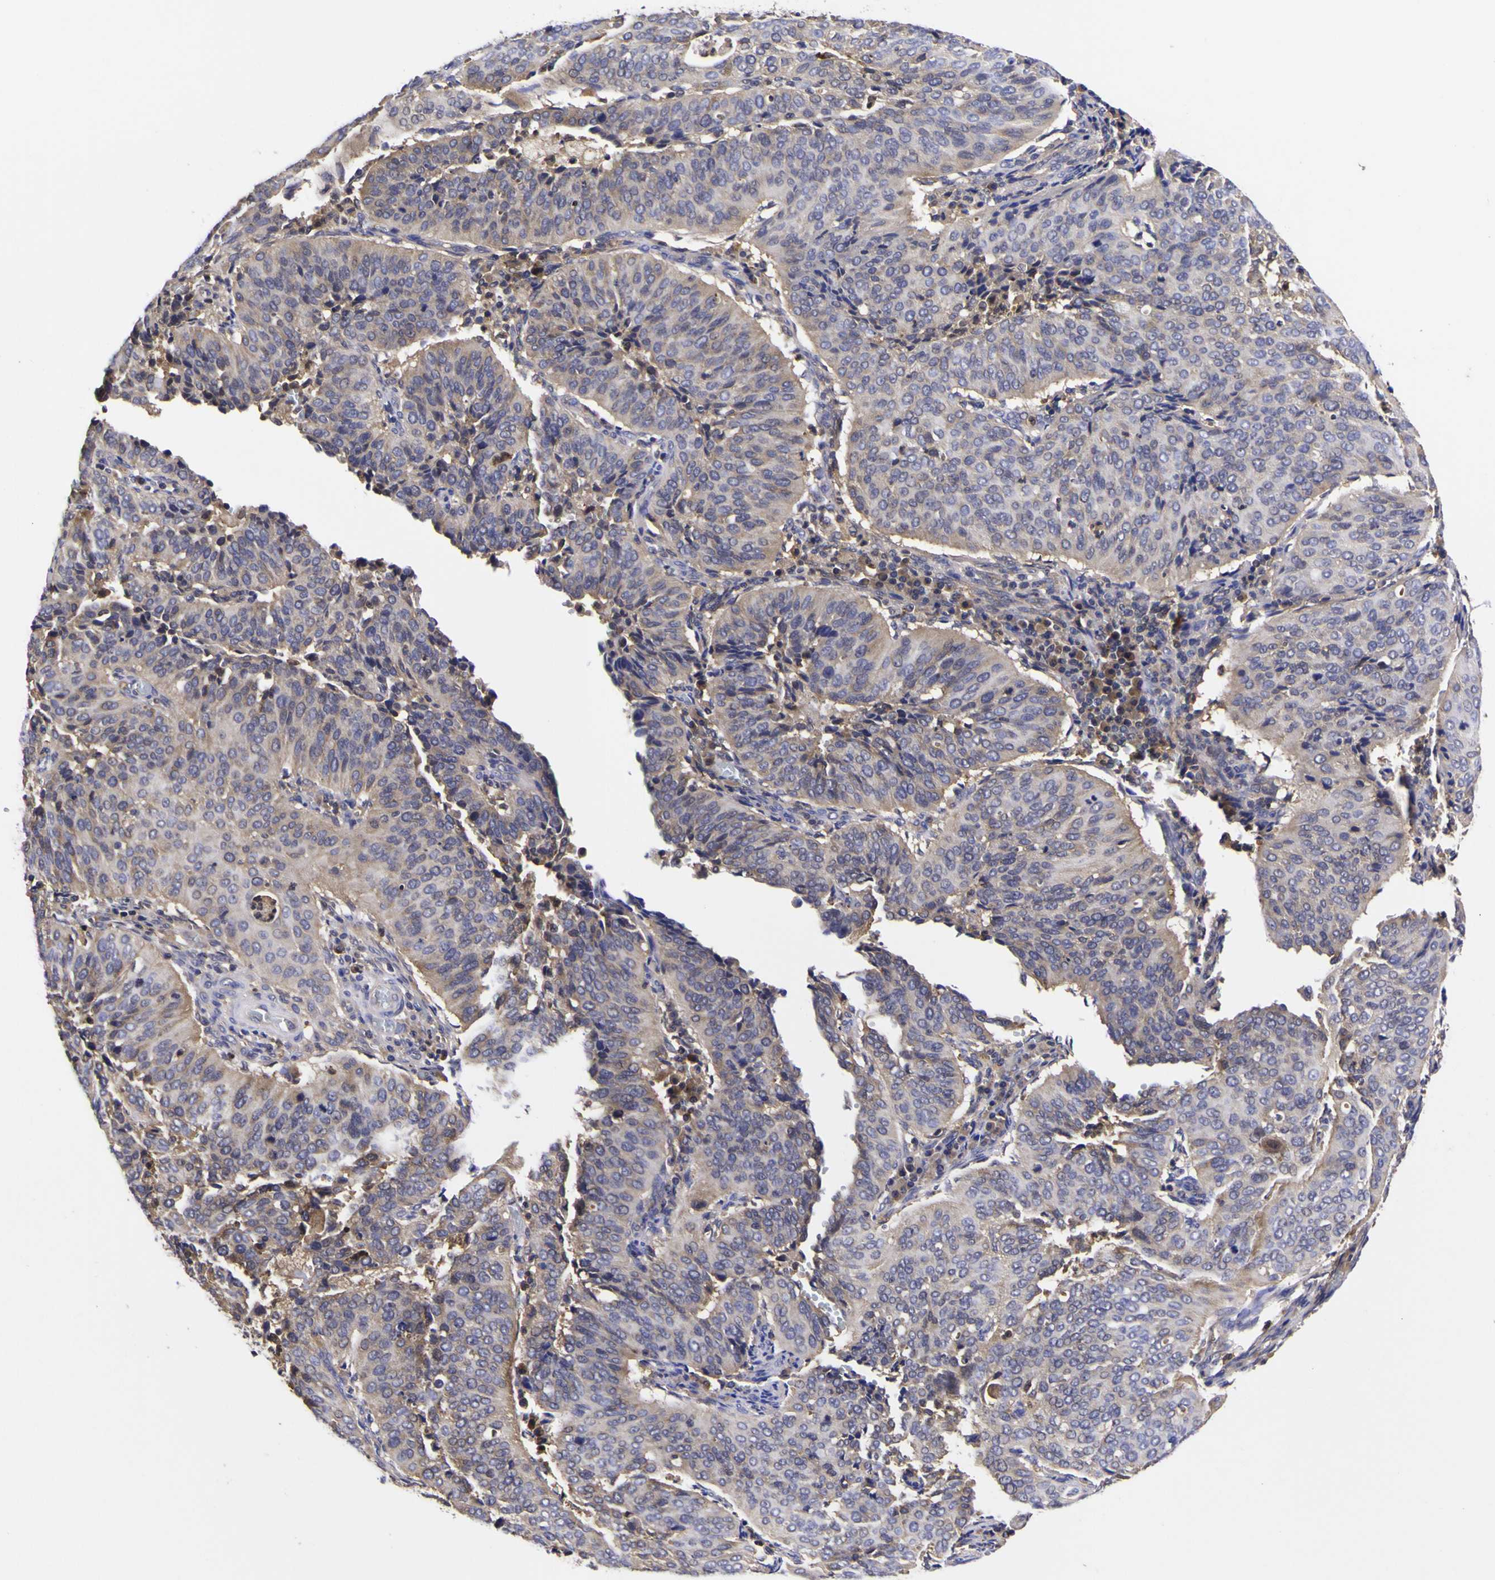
{"staining": {"intensity": "negative", "quantity": "none", "location": "none"}, "tissue": "cervical cancer", "cell_type": "Tumor cells", "image_type": "cancer", "snomed": [{"axis": "morphology", "description": "Normal tissue, NOS"}, {"axis": "morphology", "description": "Squamous cell carcinoma, NOS"}, {"axis": "topography", "description": "Cervix"}], "caption": "Tumor cells are negative for brown protein staining in cervical cancer.", "gene": "MAPK14", "patient": {"sex": "female", "age": 39}}